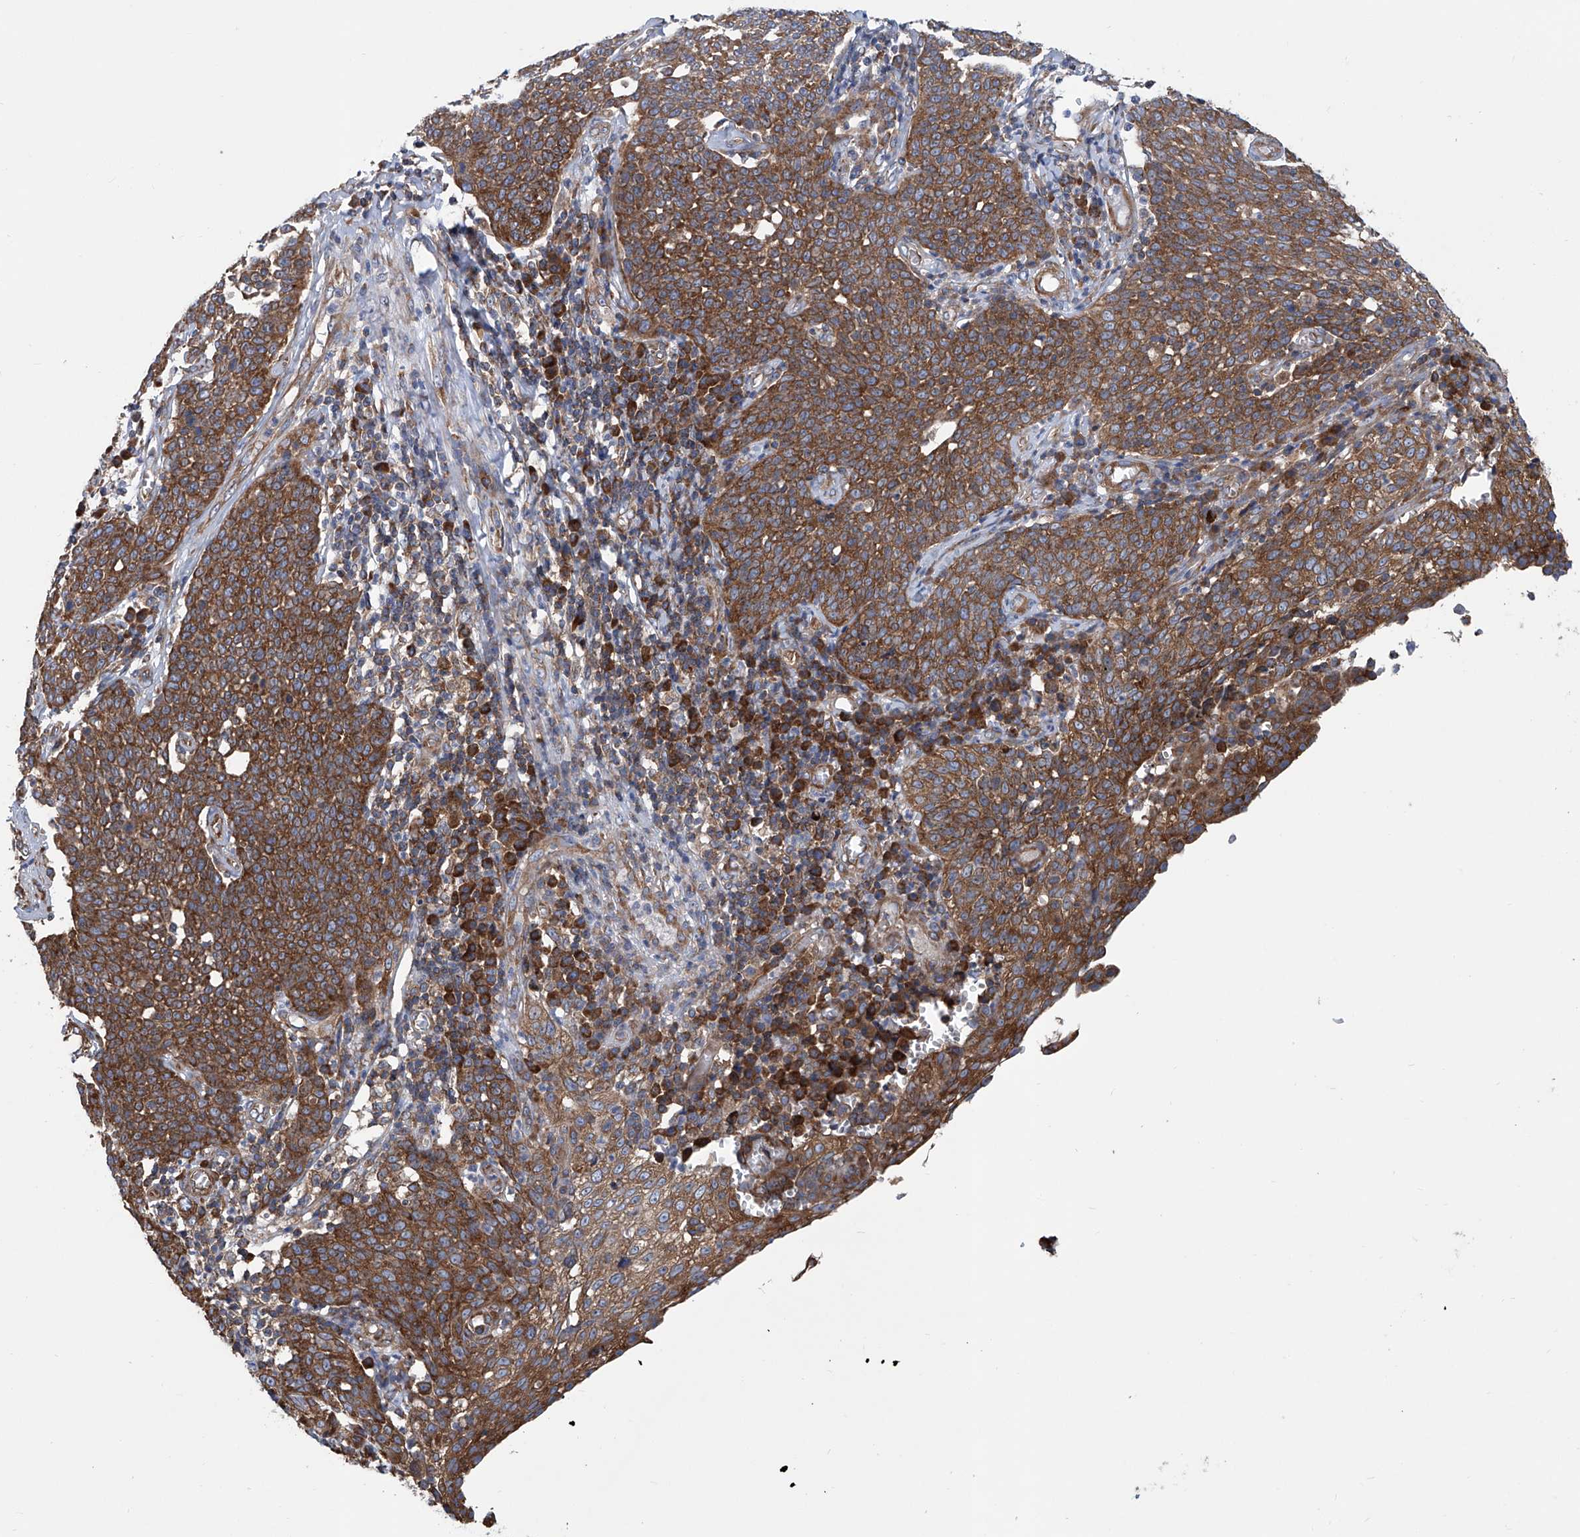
{"staining": {"intensity": "strong", "quantity": ">75%", "location": "cytoplasmic/membranous"}, "tissue": "cervical cancer", "cell_type": "Tumor cells", "image_type": "cancer", "snomed": [{"axis": "morphology", "description": "Squamous cell carcinoma, NOS"}, {"axis": "topography", "description": "Cervix"}], "caption": "The micrograph reveals a brown stain indicating the presence of a protein in the cytoplasmic/membranous of tumor cells in cervical squamous cell carcinoma.", "gene": "SENP2", "patient": {"sex": "female", "age": 34}}